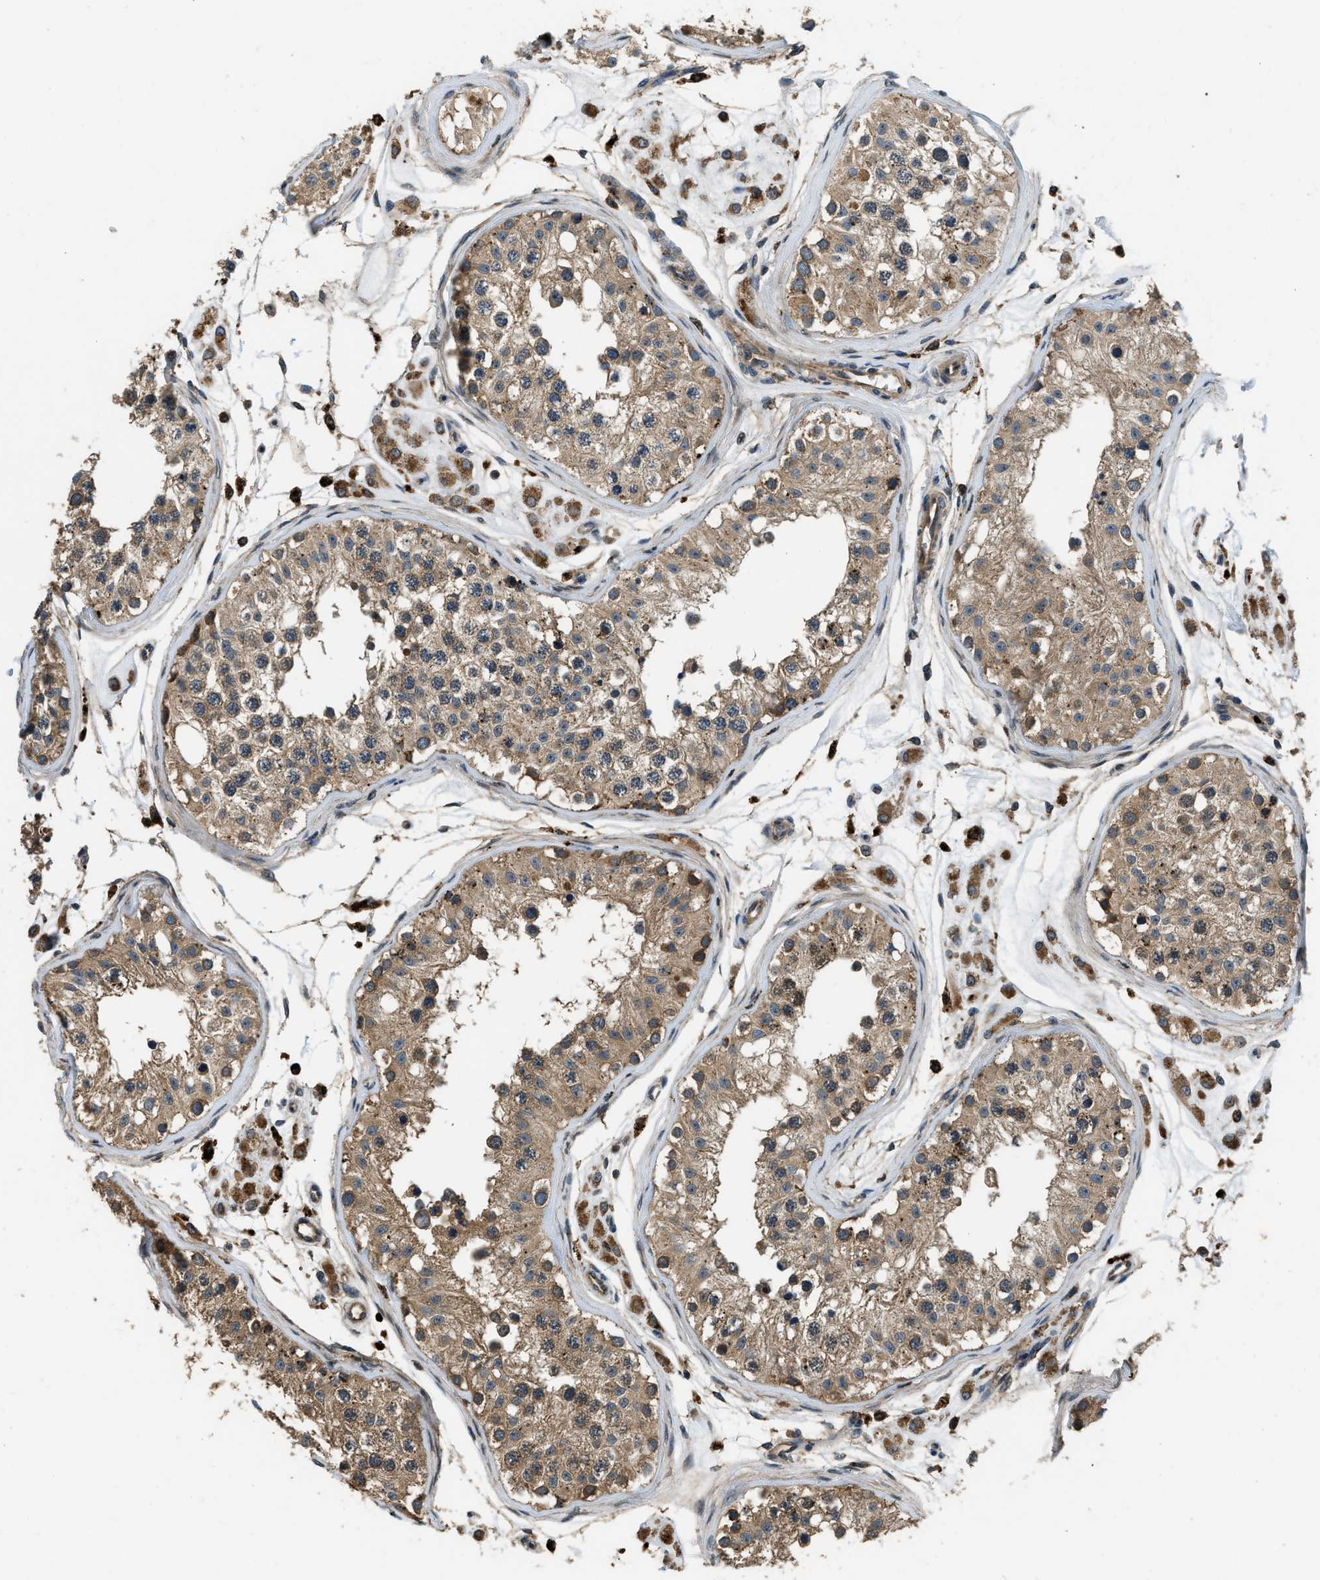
{"staining": {"intensity": "moderate", "quantity": ">75%", "location": "cytoplasmic/membranous"}, "tissue": "testis", "cell_type": "Cells in seminiferous ducts", "image_type": "normal", "snomed": [{"axis": "morphology", "description": "Normal tissue, NOS"}, {"axis": "morphology", "description": "Adenocarcinoma, metastatic, NOS"}, {"axis": "topography", "description": "Testis"}], "caption": "Protein staining demonstrates moderate cytoplasmic/membranous expression in about >75% of cells in seminiferous ducts in unremarkable testis. (Stains: DAB in brown, nuclei in blue, Microscopy: brightfield microscopy at high magnification).", "gene": "GGH", "patient": {"sex": "male", "age": 26}}